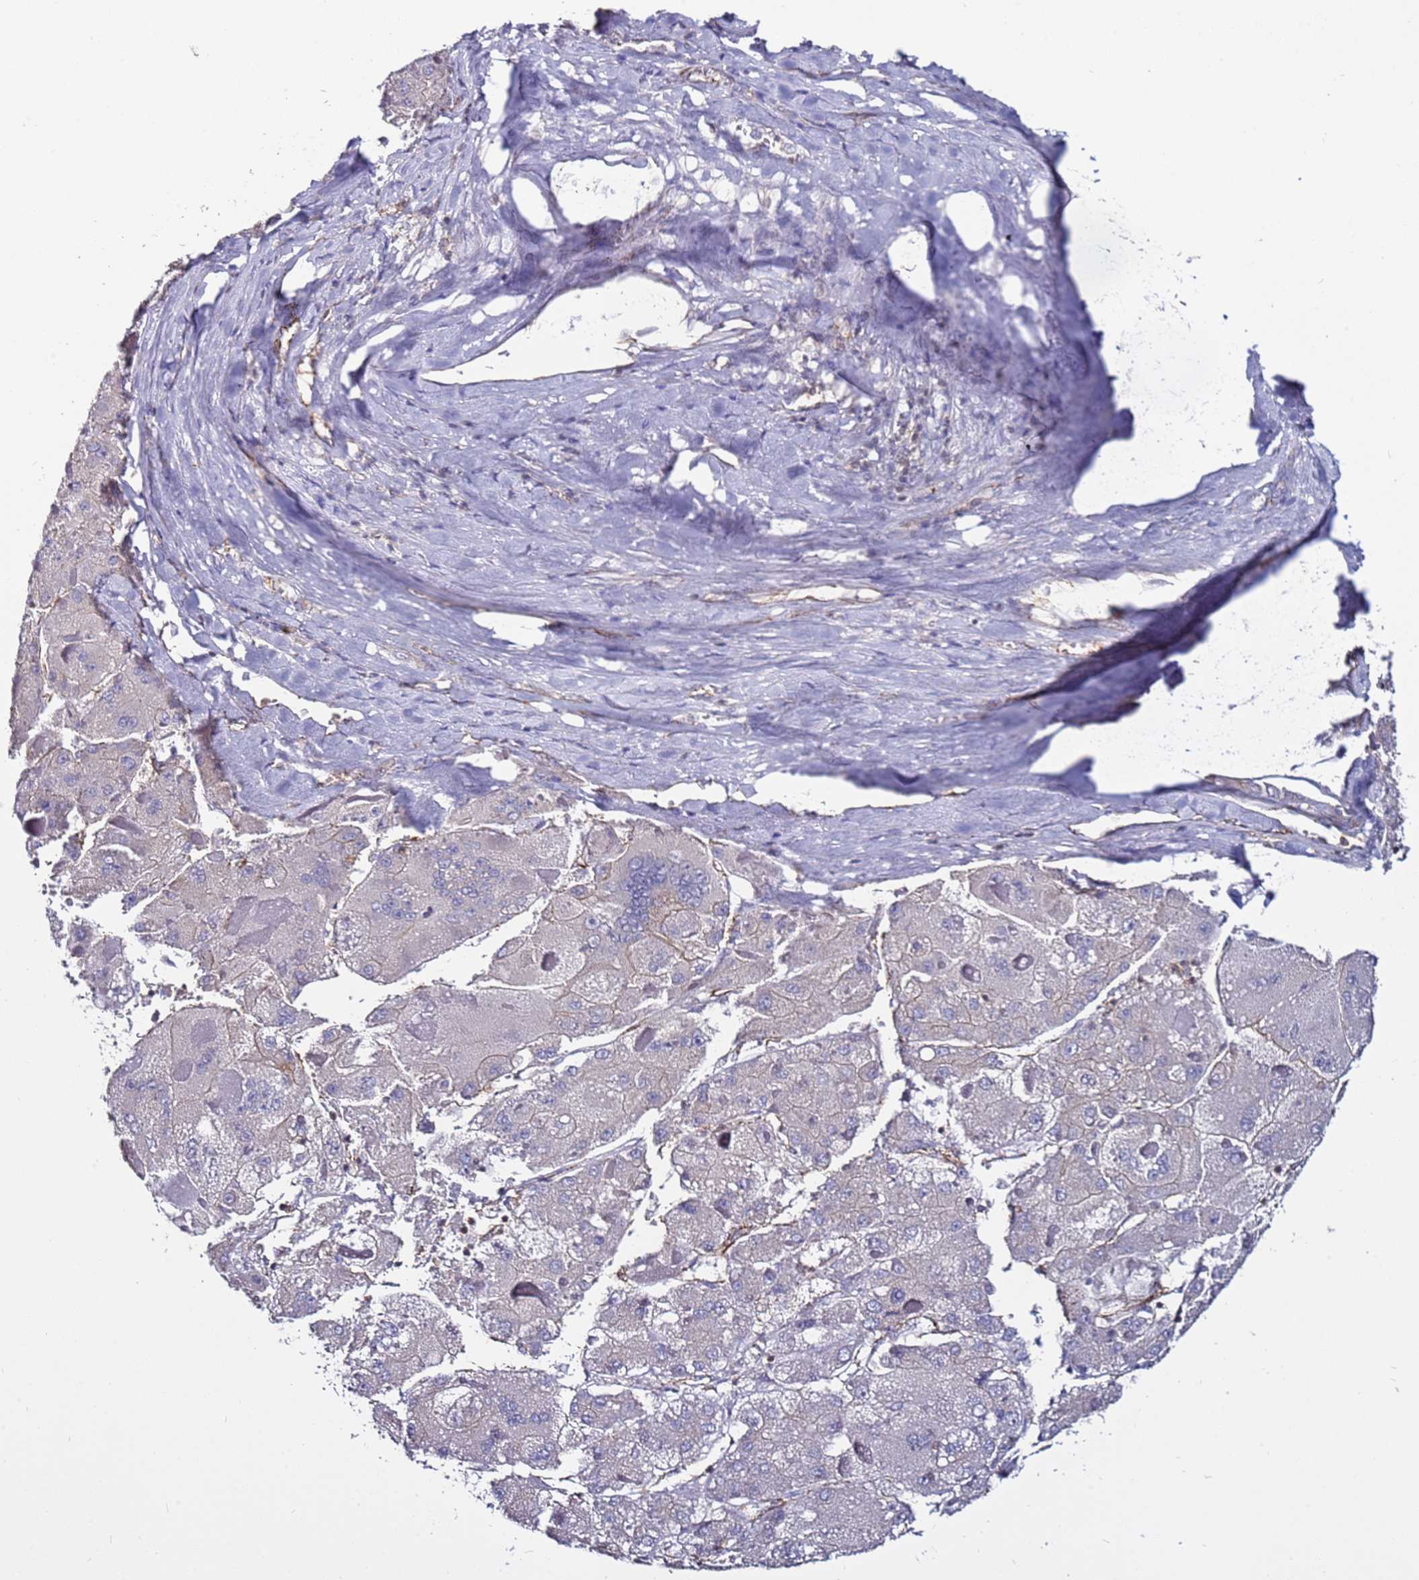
{"staining": {"intensity": "negative", "quantity": "none", "location": "none"}, "tissue": "liver cancer", "cell_type": "Tumor cells", "image_type": "cancer", "snomed": [{"axis": "morphology", "description": "Carcinoma, Hepatocellular, NOS"}, {"axis": "topography", "description": "Liver"}], "caption": "Liver hepatocellular carcinoma was stained to show a protein in brown. There is no significant staining in tumor cells. (Immunohistochemistry, brightfield microscopy, high magnification).", "gene": "TENM3", "patient": {"sex": "female", "age": 73}}